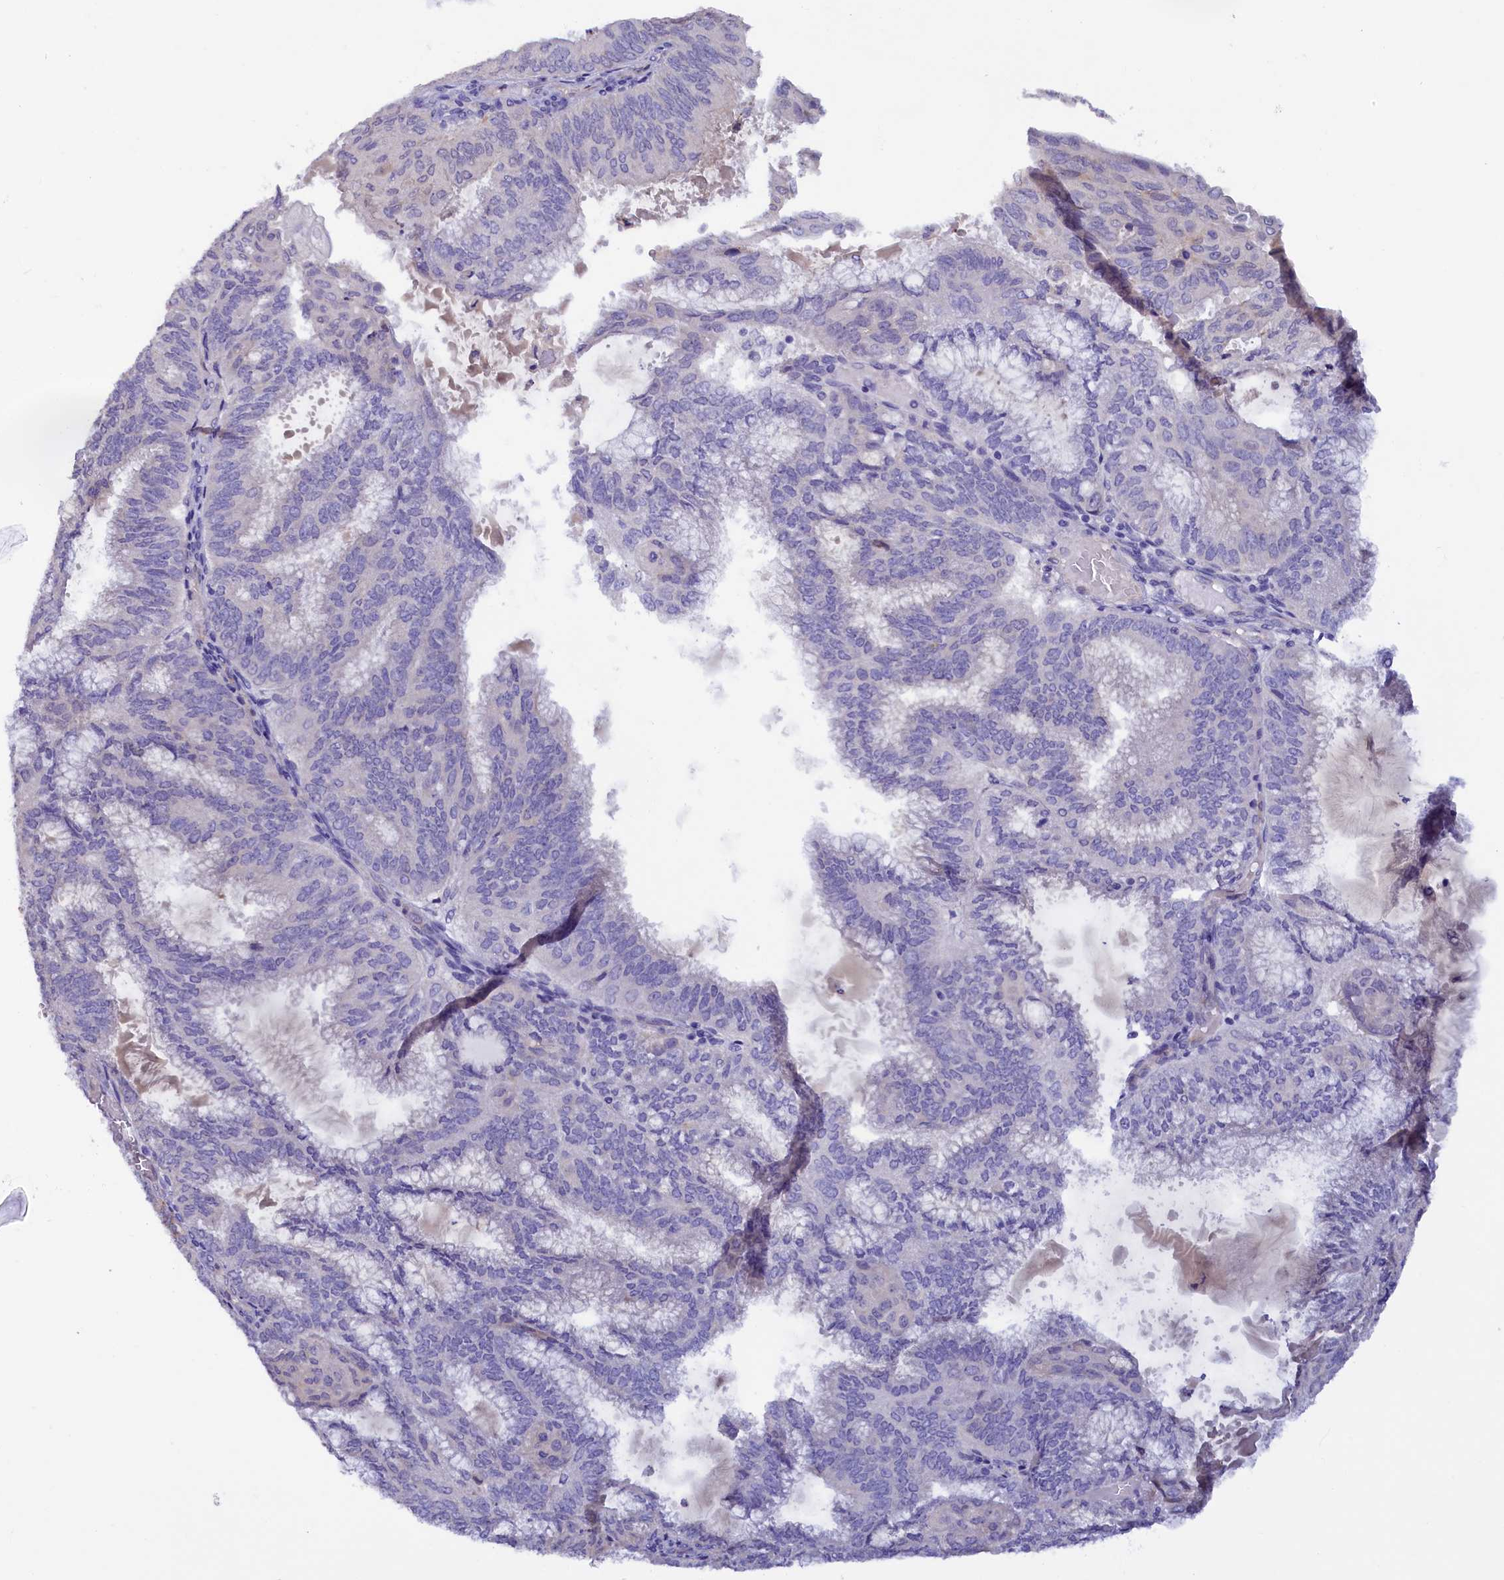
{"staining": {"intensity": "negative", "quantity": "none", "location": "none"}, "tissue": "endometrial cancer", "cell_type": "Tumor cells", "image_type": "cancer", "snomed": [{"axis": "morphology", "description": "Adenocarcinoma, NOS"}, {"axis": "topography", "description": "Endometrium"}], "caption": "DAB (3,3'-diaminobenzidine) immunohistochemical staining of endometrial cancer shows no significant positivity in tumor cells. Brightfield microscopy of immunohistochemistry stained with DAB (brown) and hematoxylin (blue), captured at high magnification.", "gene": "ZSWIM4", "patient": {"sex": "female", "age": 49}}